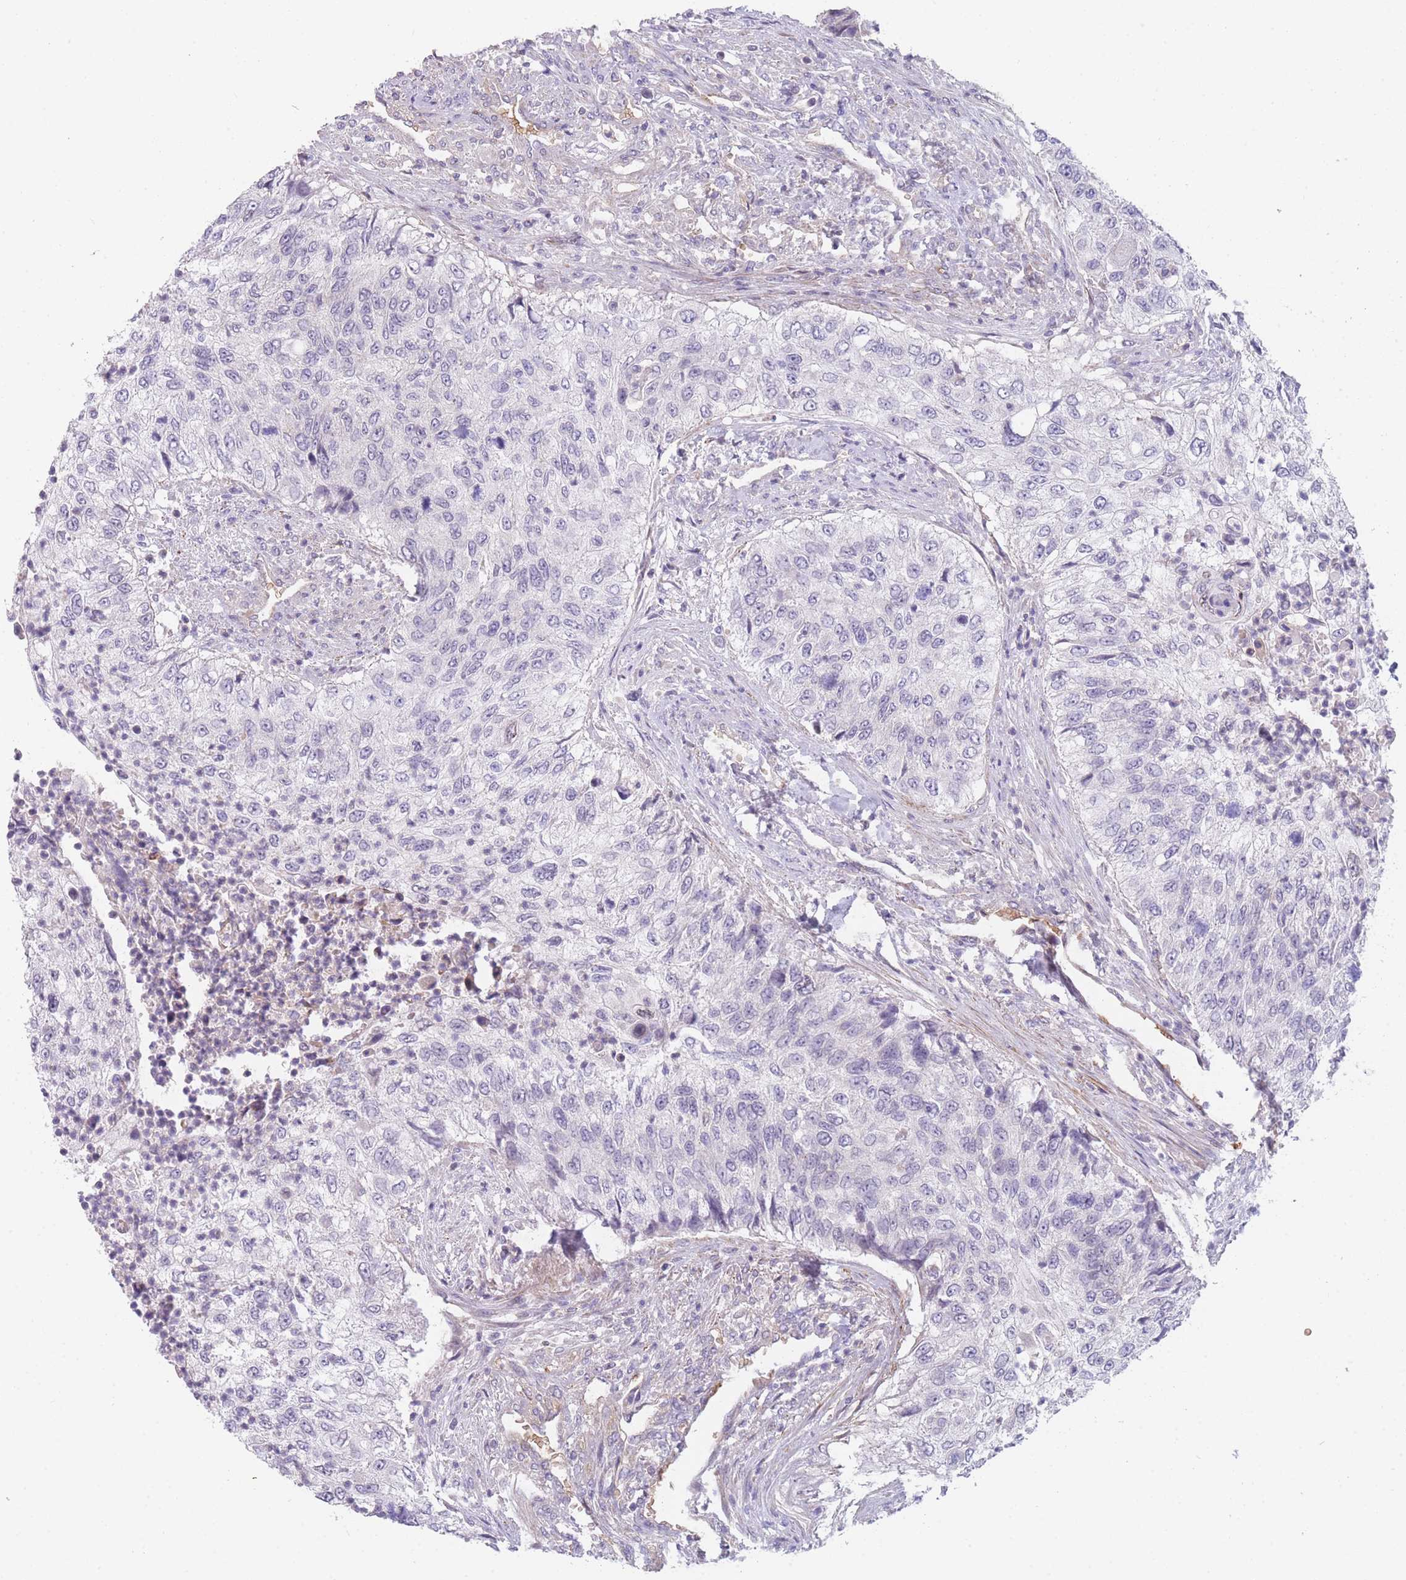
{"staining": {"intensity": "negative", "quantity": "none", "location": "none"}, "tissue": "urothelial cancer", "cell_type": "Tumor cells", "image_type": "cancer", "snomed": [{"axis": "morphology", "description": "Urothelial carcinoma, High grade"}, {"axis": "topography", "description": "Urinary bladder"}], "caption": "A micrograph of human urothelial carcinoma (high-grade) is negative for staining in tumor cells. (Stains: DAB (3,3'-diaminobenzidine) immunohistochemistry (IHC) with hematoxylin counter stain, Microscopy: brightfield microscopy at high magnification).", "gene": "SMPD4", "patient": {"sex": "female", "age": 60}}